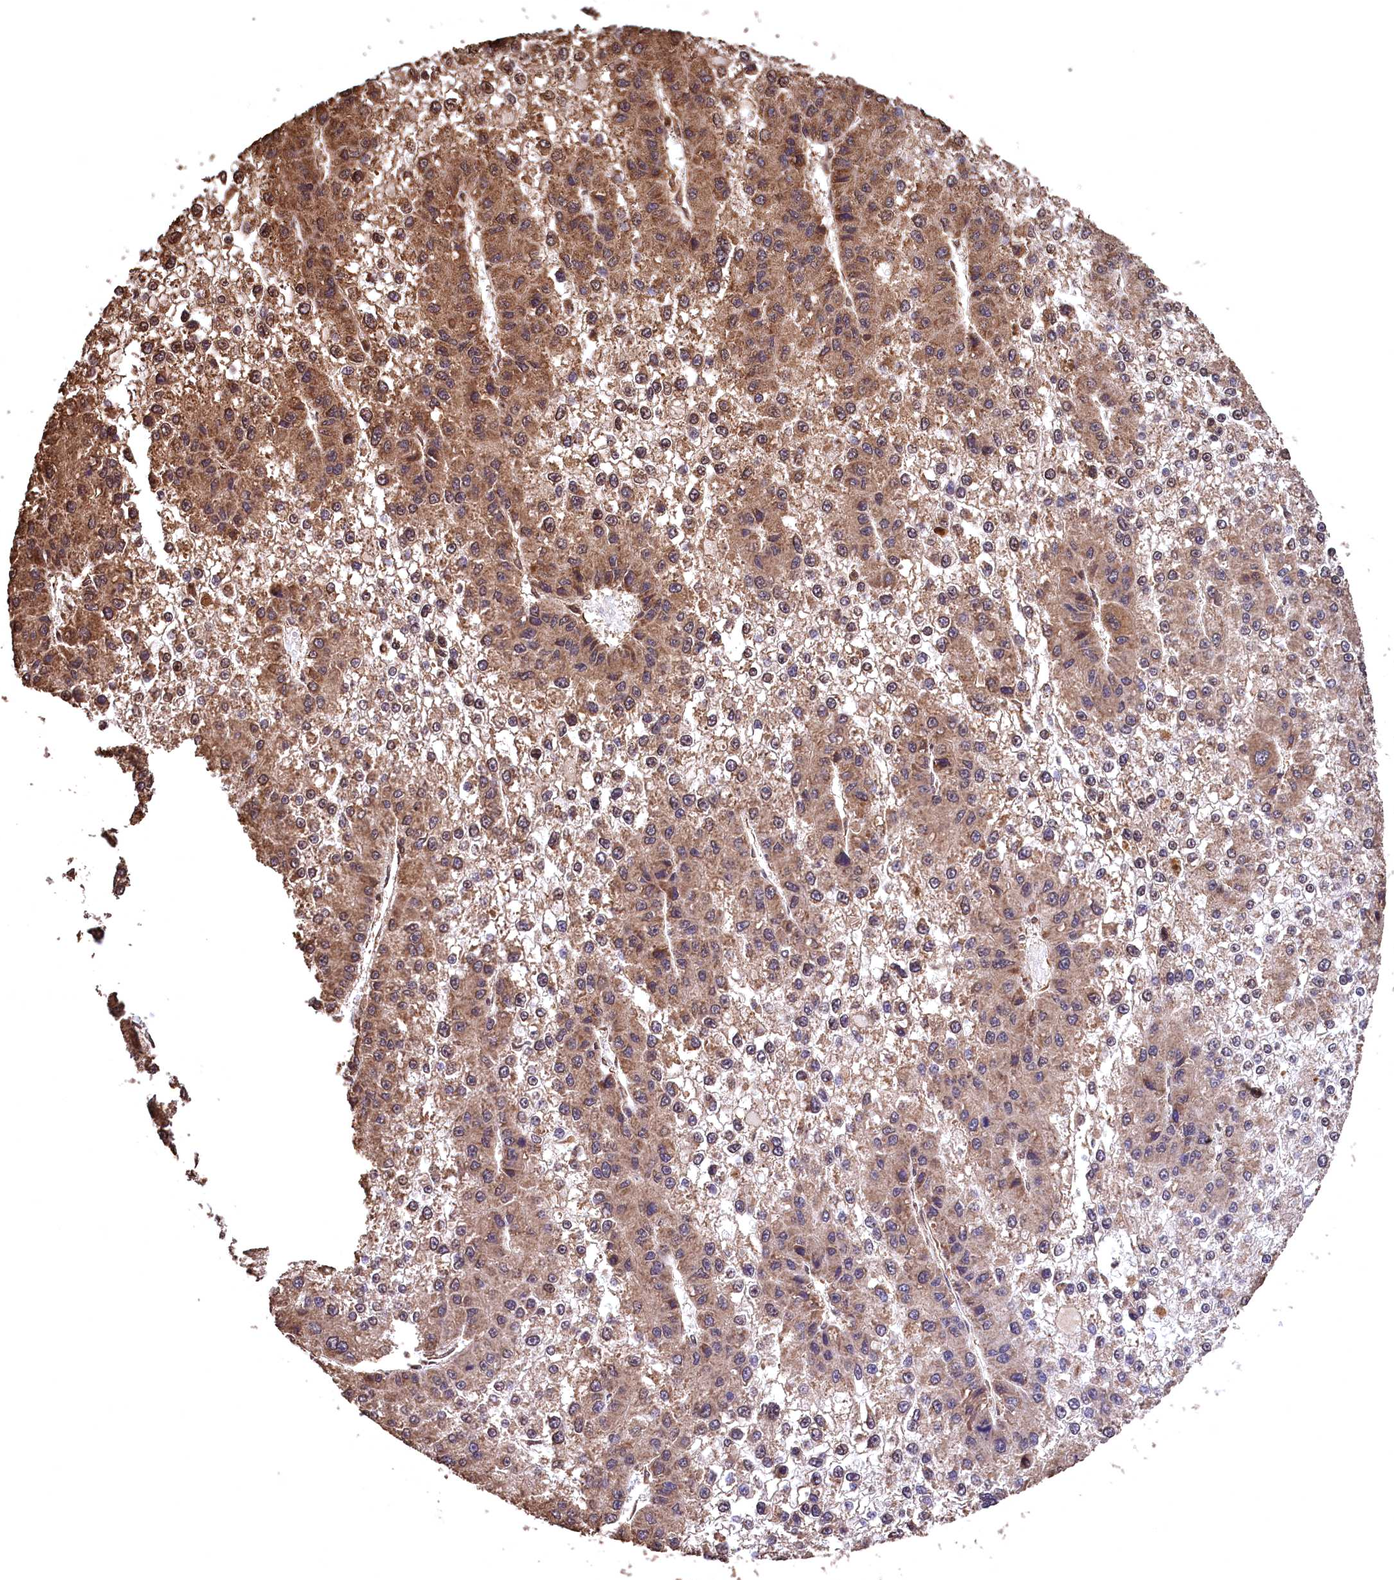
{"staining": {"intensity": "moderate", "quantity": ">75%", "location": "cytoplasmic/membranous,nuclear"}, "tissue": "liver cancer", "cell_type": "Tumor cells", "image_type": "cancer", "snomed": [{"axis": "morphology", "description": "Carcinoma, Hepatocellular, NOS"}, {"axis": "topography", "description": "Liver"}], "caption": "A brown stain shows moderate cytoplasmic/membranous and nuclear staining of a protein in liver cancer (hepatocellular carcinoma) tumor cells.", "gene": "CEP57L1", "patient": {"sex": "female", "age": 73}}